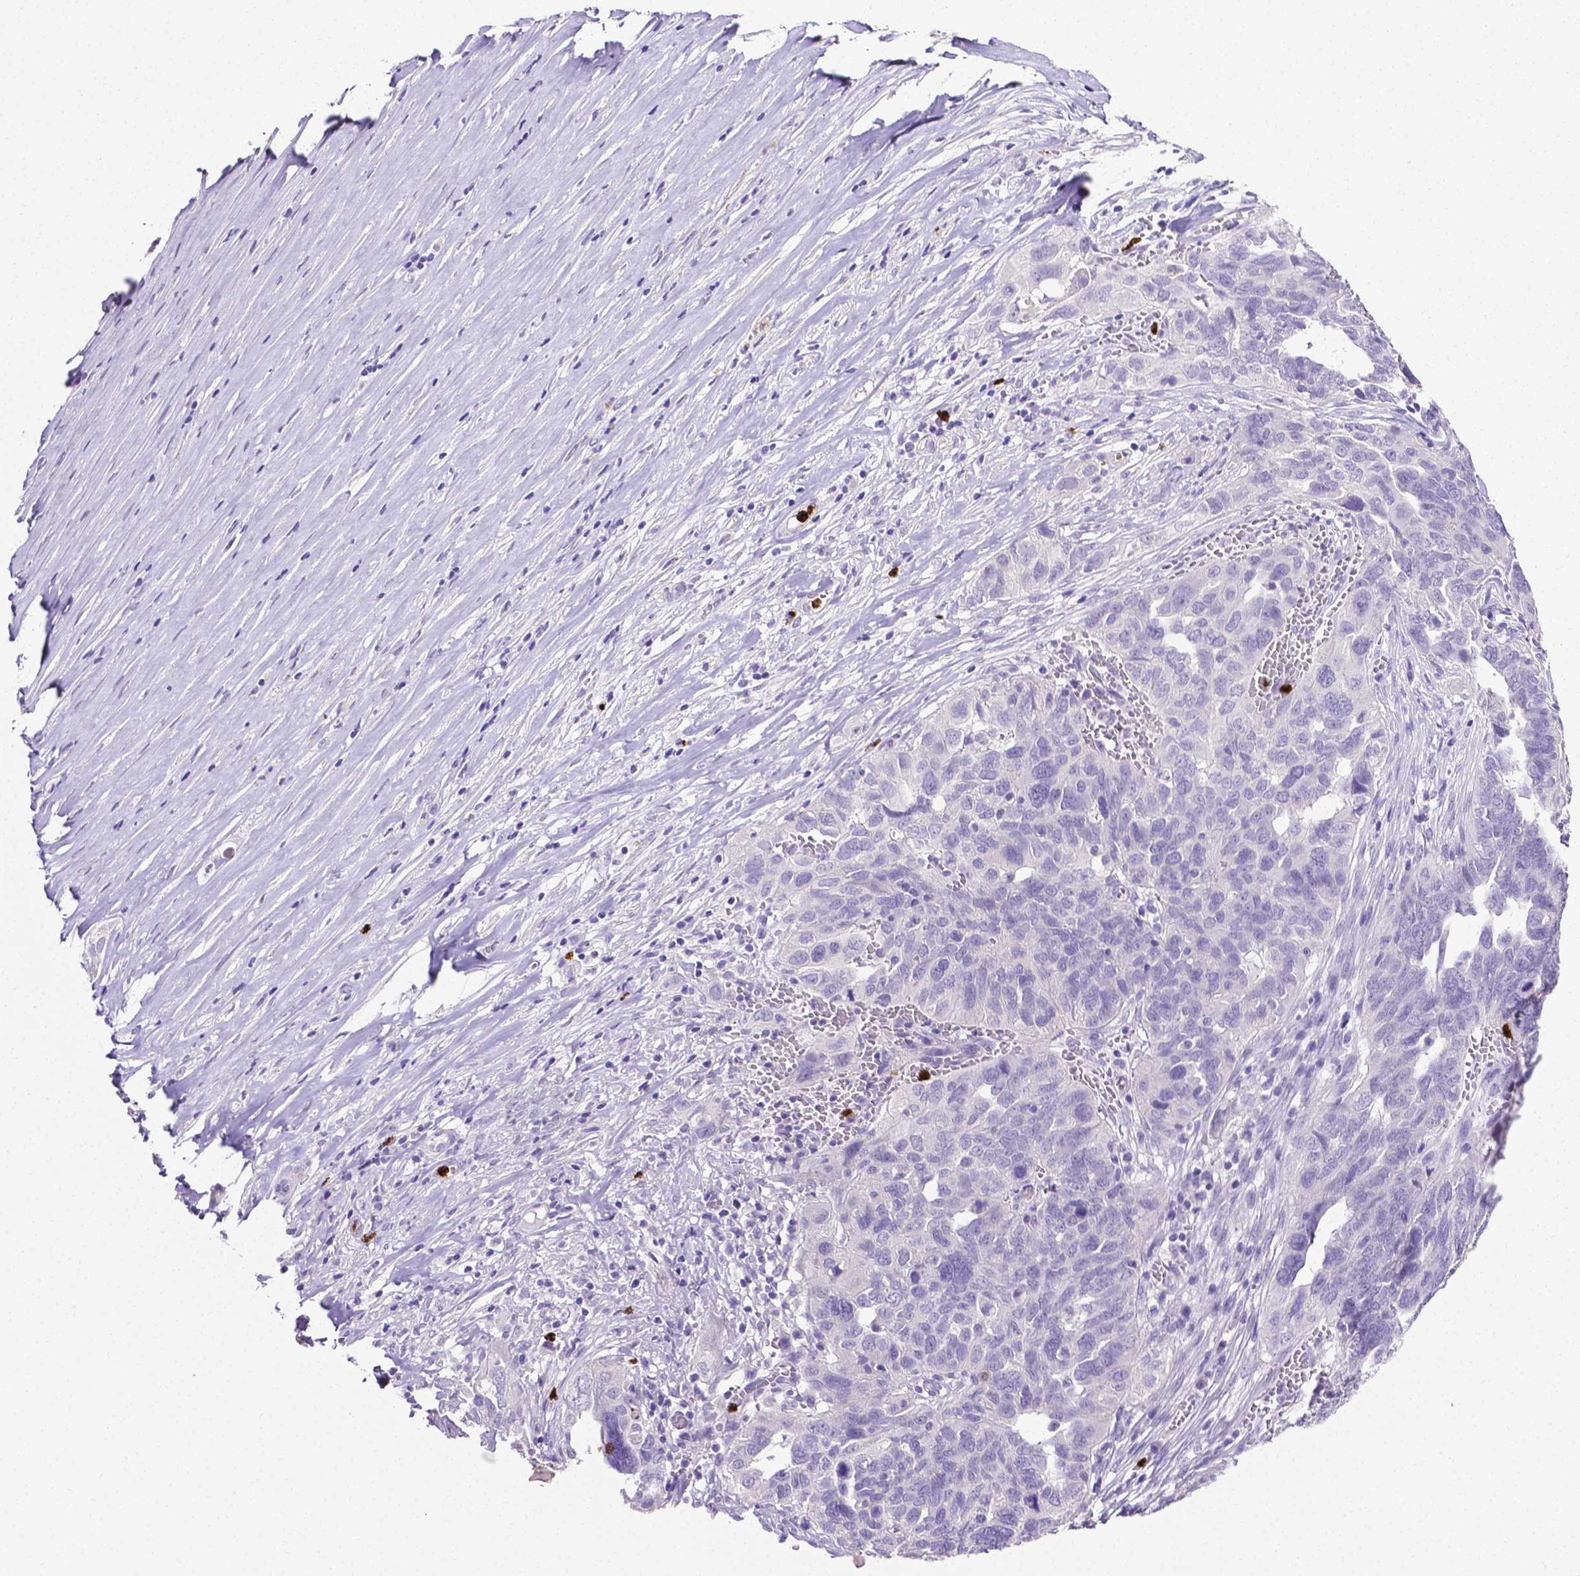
{"staining": {"intensity": "negative", "quantity": "none", "location": "none"}, "tissue": "ovarian cancer", "cell_type": "Tumor cells", "image_type": "cancer", "snomed": [{"axis": "morphology", "description": "Carcinoma, endometroid"}, {"axis": "topography", "description": "Soft tissue"}, {"axis": "topography", "description": "Ovary"}], "caption": "Human ovarian cancer stained for a protein using immunohistochemistry demonstrates no staining in tumor cells.", "gene": "MMP9", "patient": {"sex": "female", "age": 52}}